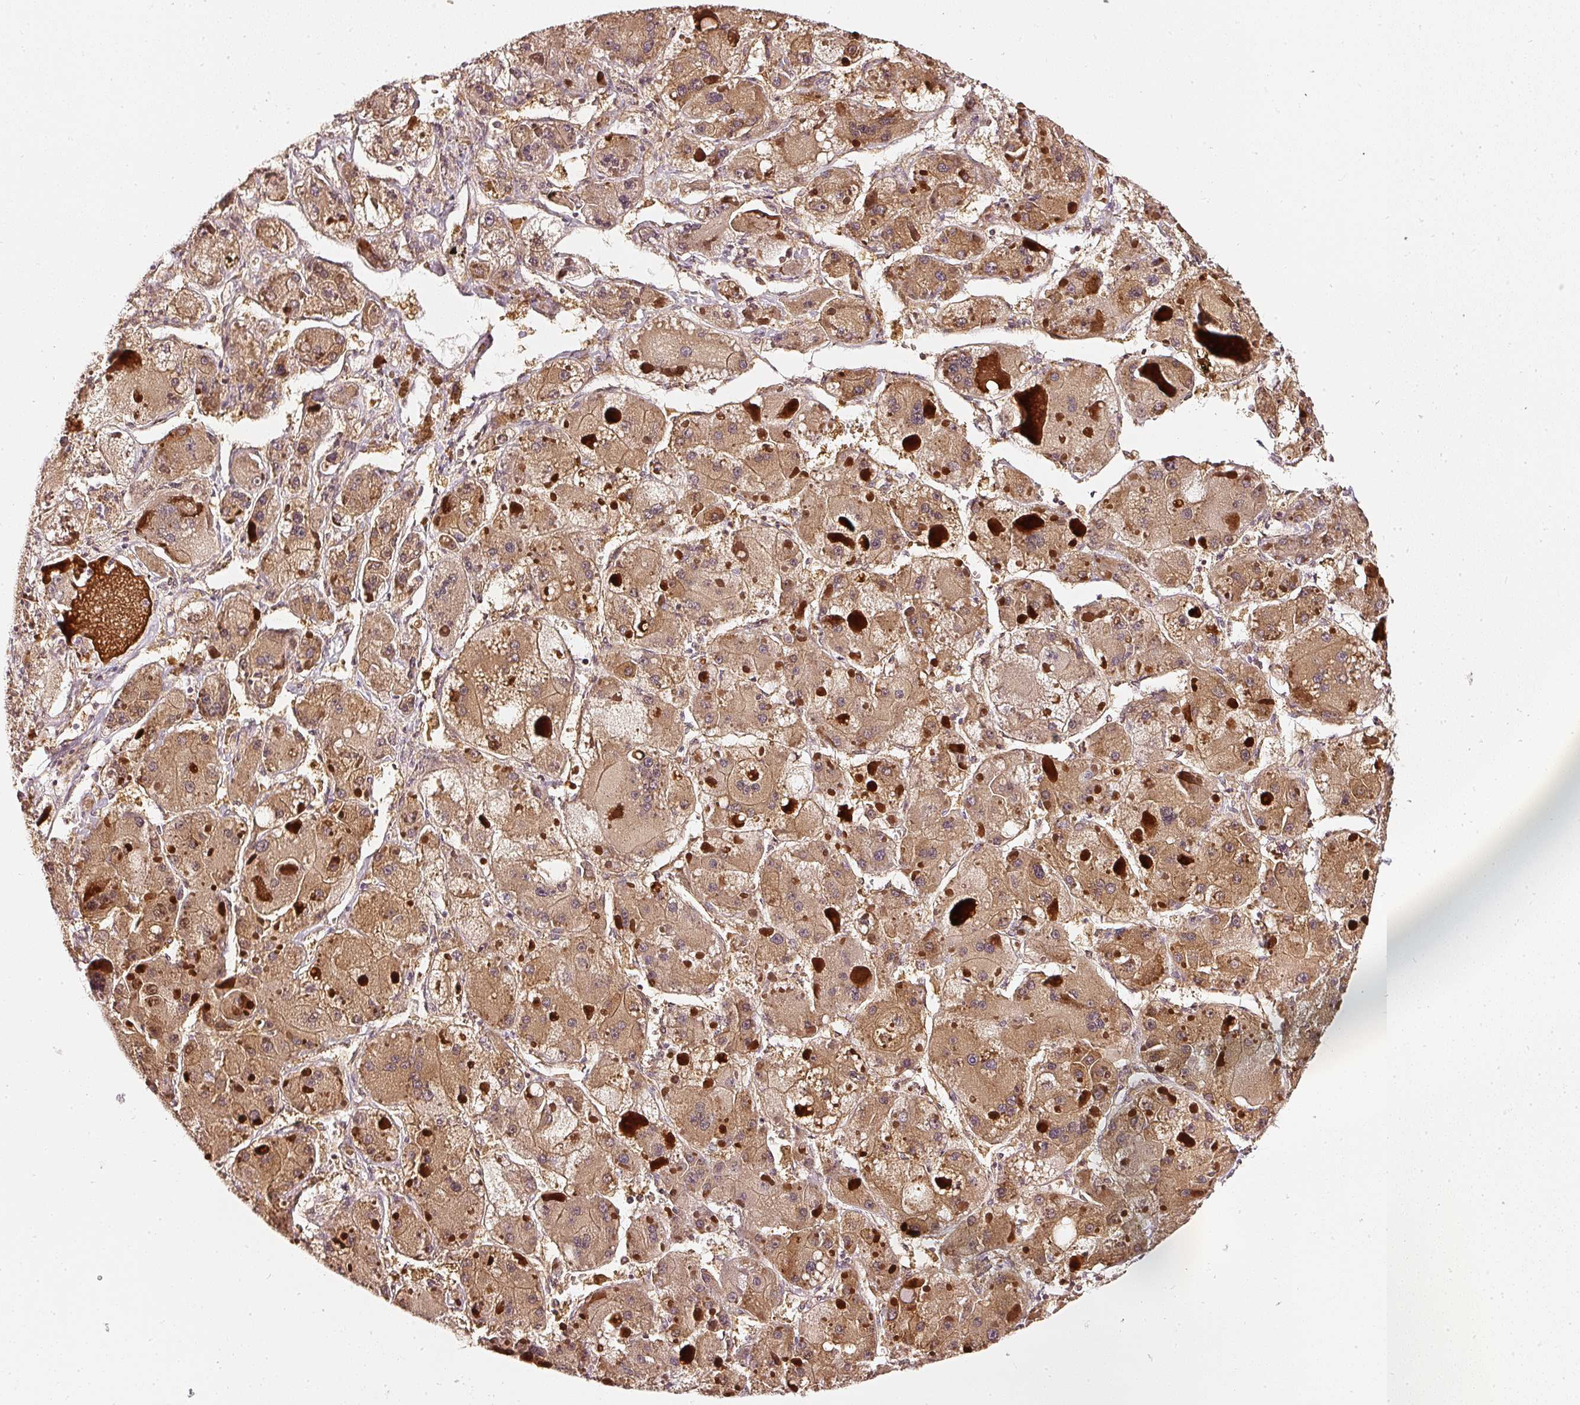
{"staining": {"intensity": "moderate", "quantity": ">75%", "location": "cytoplasmic/membranous"}, "tissue": "liver cancer", "cell_type": "Tumor cells", "image_type": "cancer", "snomed": [{"axis": "morphology", "description": "Carcinoma, Hepatocellular, NOS"}, {"axis": "topography", "description": "Liver"}], "caption": "This micrograph shows immunohistochemistry (IHC) staining of liver cancer, with medium moderate cytoplasmic/membranous staining in approximately >75% of tumor cells.", "gene": "ASMTL", "patient": {"sex": "female", "age": 73}}